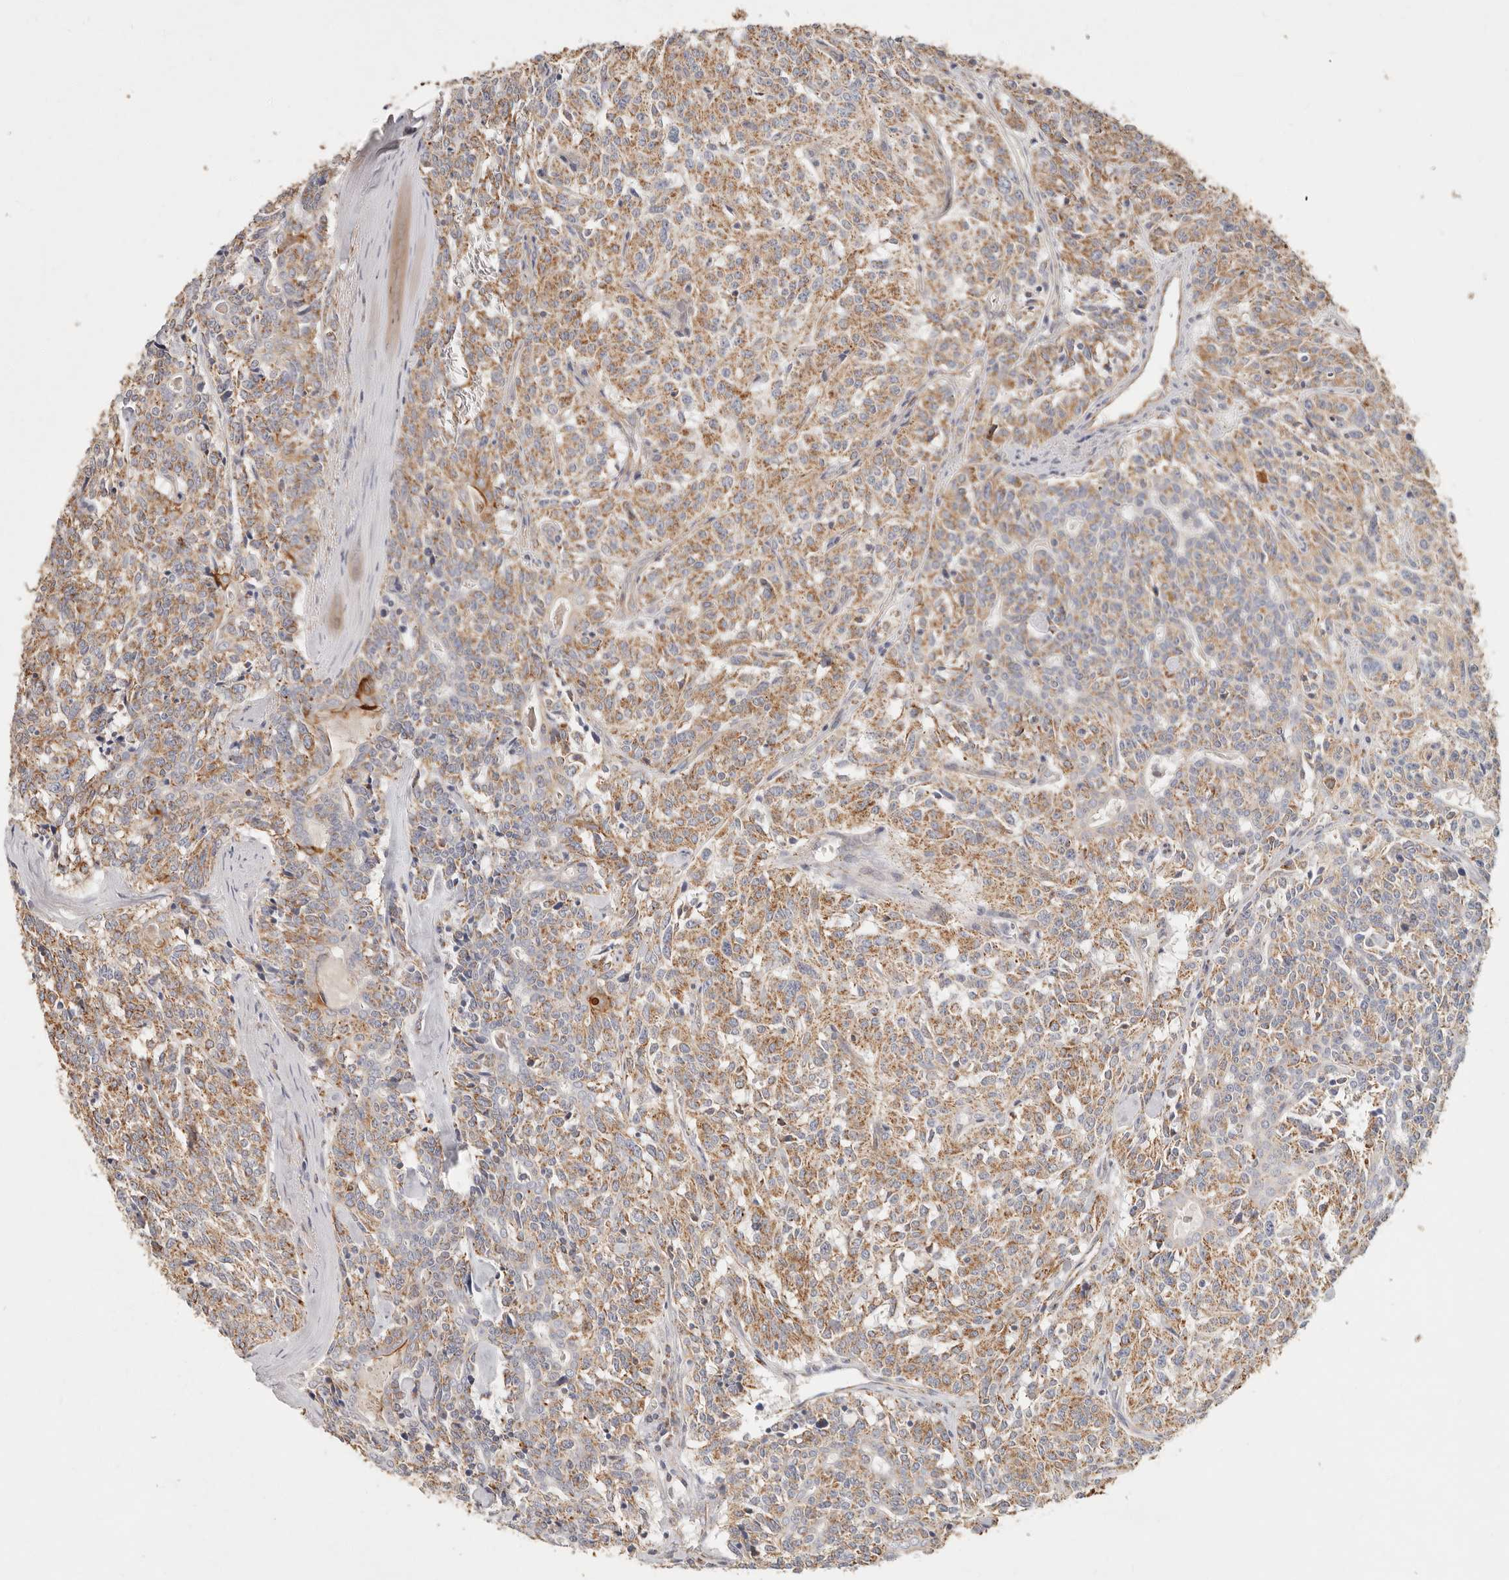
{"staining": {"intensity": "moderate", "quantity": ">75%", "location": "cytoplasmic/membranous"}, "tissue": "carcinoid", "cell_type": "Tumor cells", "image_type": "cancer", "snomed": [{"axis": "morphology", "description": "Carcinoid, malignant, NOS"}, {"axis": "topography", "description": "Lung"}], "caption": "Carcinoid stained for a protein (brown) shows moderate cytoplasmic/membranous positive positivity in approximately >75% of tumor cells.", "gene": "ARHGEF10L", "patient": {"sex": "female", "age": 46}}